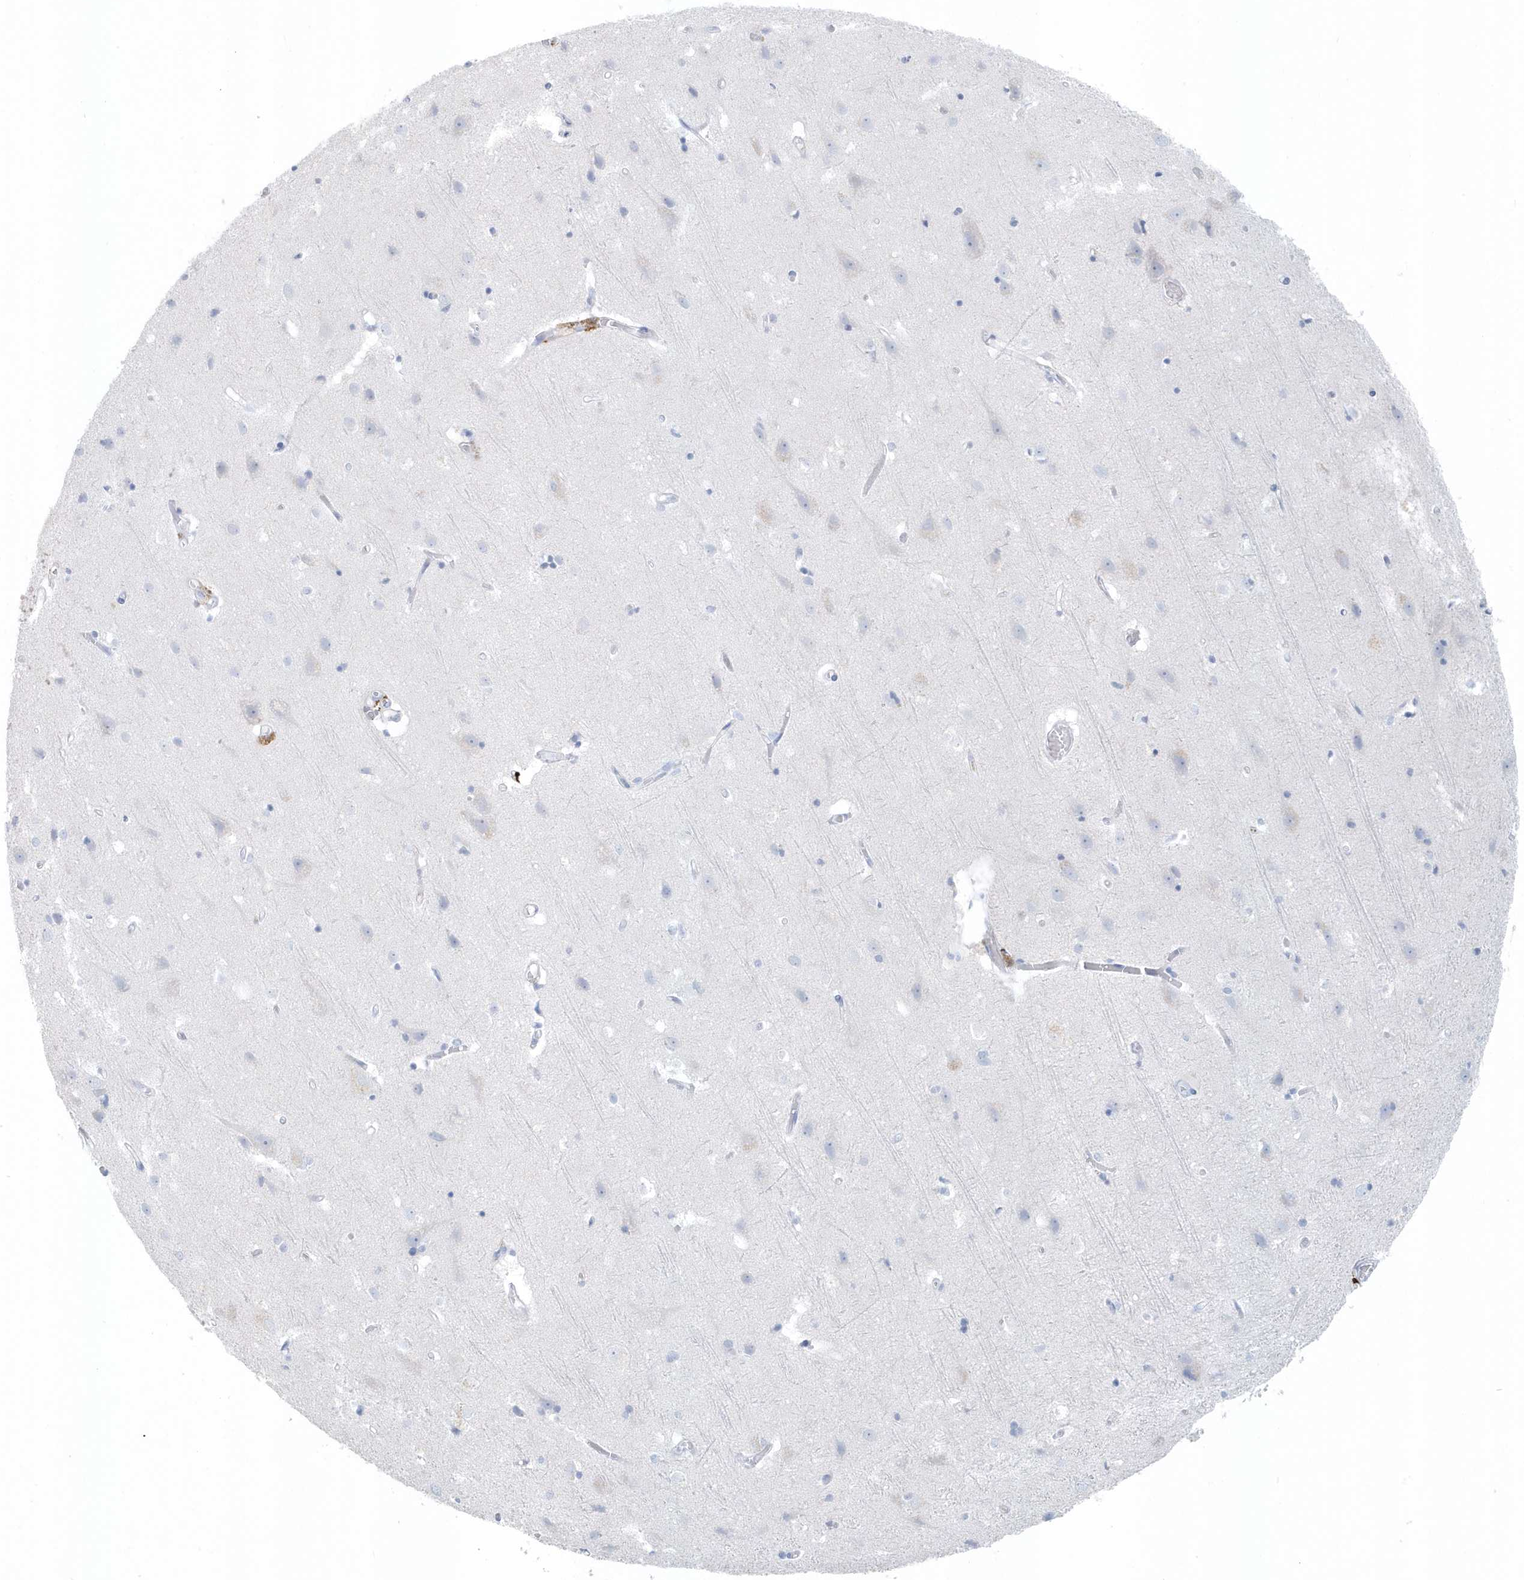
{"staining": {"intensity": "negative", "quantity": "none", "location": "none"}, "tissue": "cerebral cortex", "cell_type": "Endothelial cells", "image_type": "normal", "snomed": [{"axis": "morphology", "description": "Normal tissue, NOS"}, {"axis": "topography", "description": "Cerebral cortex"}], "caption": "Immunohistochemistry (IHC) of benign cerebral cortex displays no staining in endothelial cells.", "gene": "FAM98A", "patient": {"sex": "male", "age": 54}}